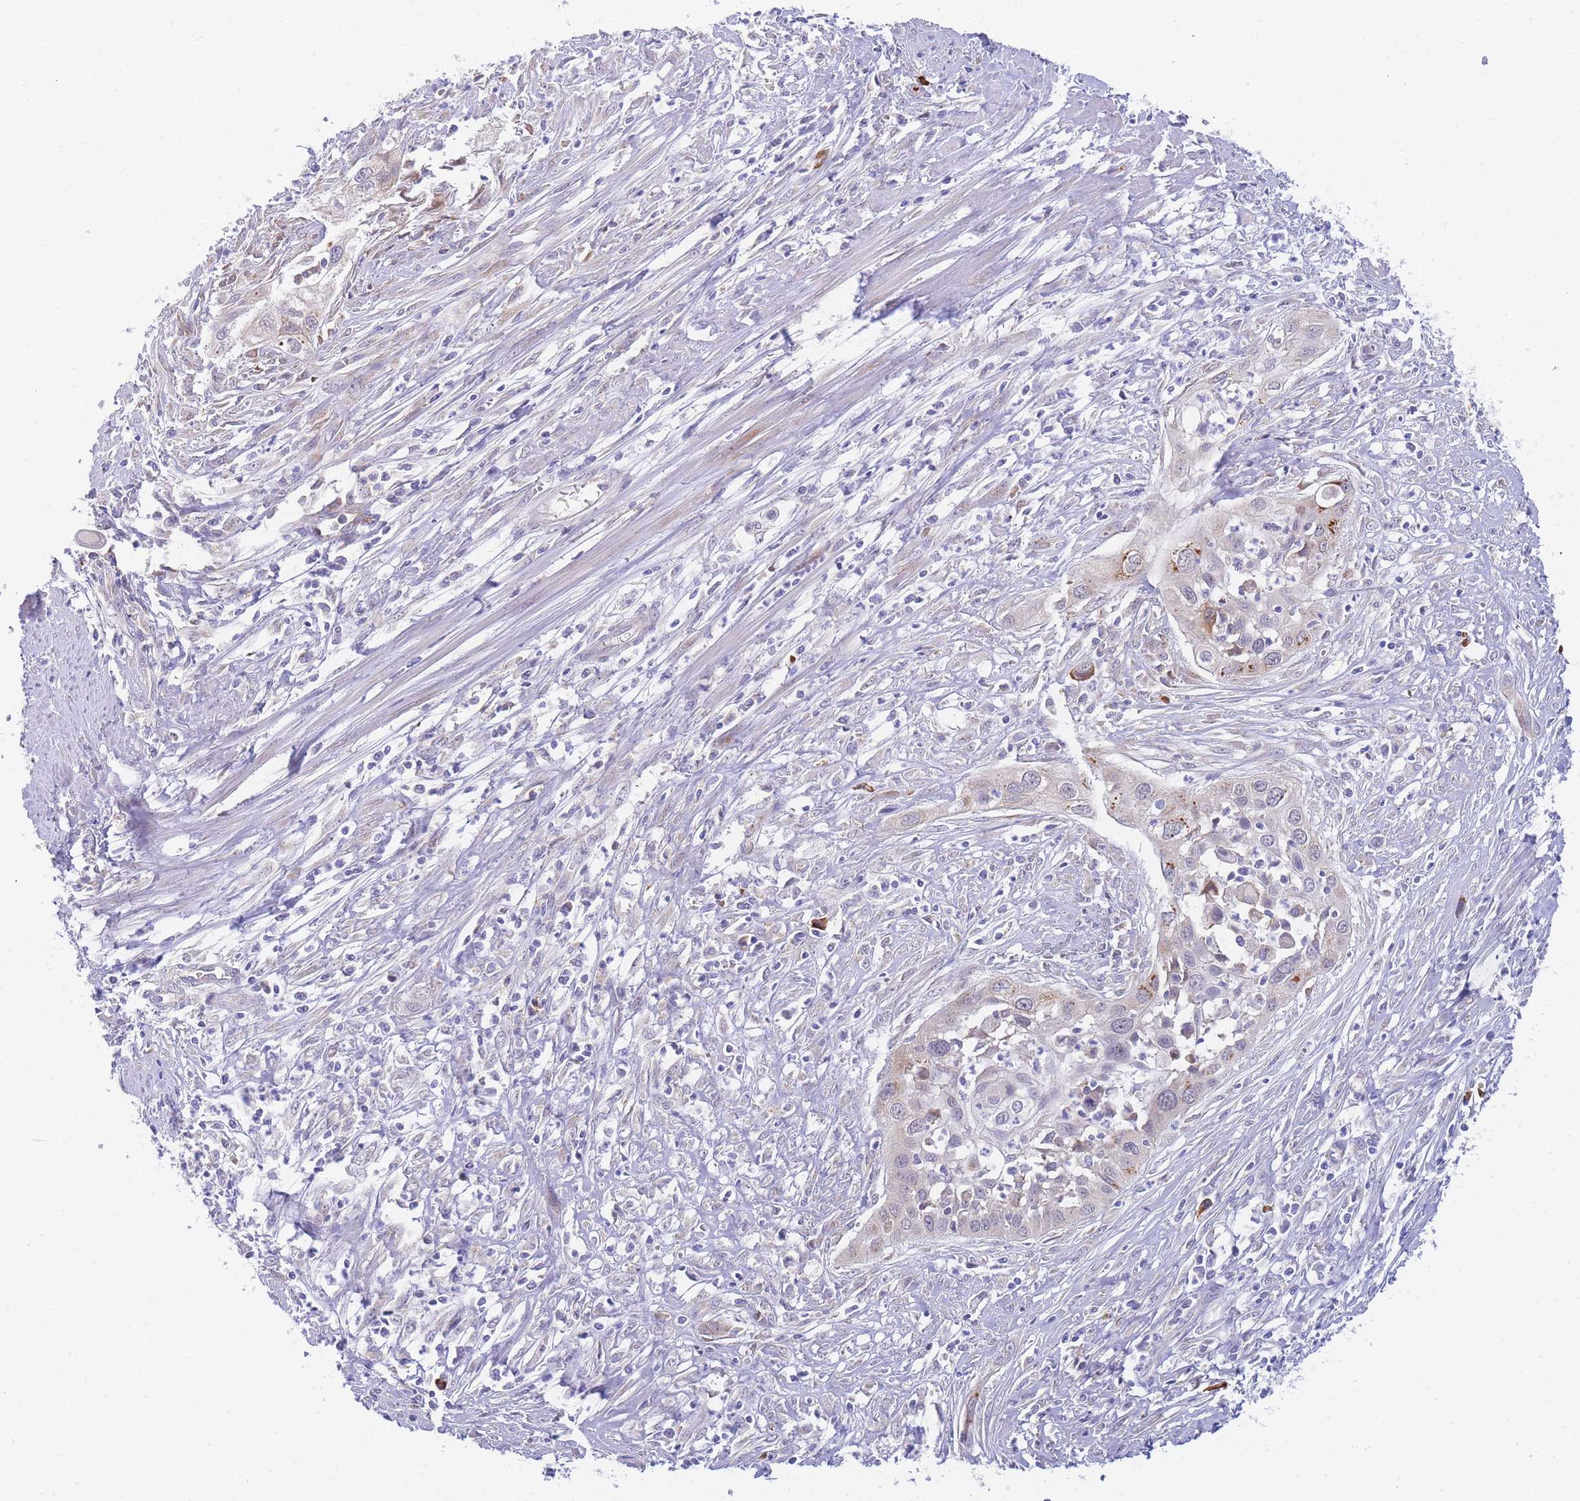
{"staining": {"intensity": "negative", "quantity": "none", "location": "none"}, "tissue": "cervical cancer", "cell_type": "Tumor cells", "image_type": "cancer", "snomed": [{"axis": "morphology", "description": "Squamous cell carcinoma, NOS"}, {"axis": "topography", "description": "Cervix"}], "caption": "The IHC micrograph has no significant staining in tumor cells of cervical cancer (squamous cell carcinoma) tissue.", "gene": "ZNF510", "patient": {"sex": "female", "age": 34}}